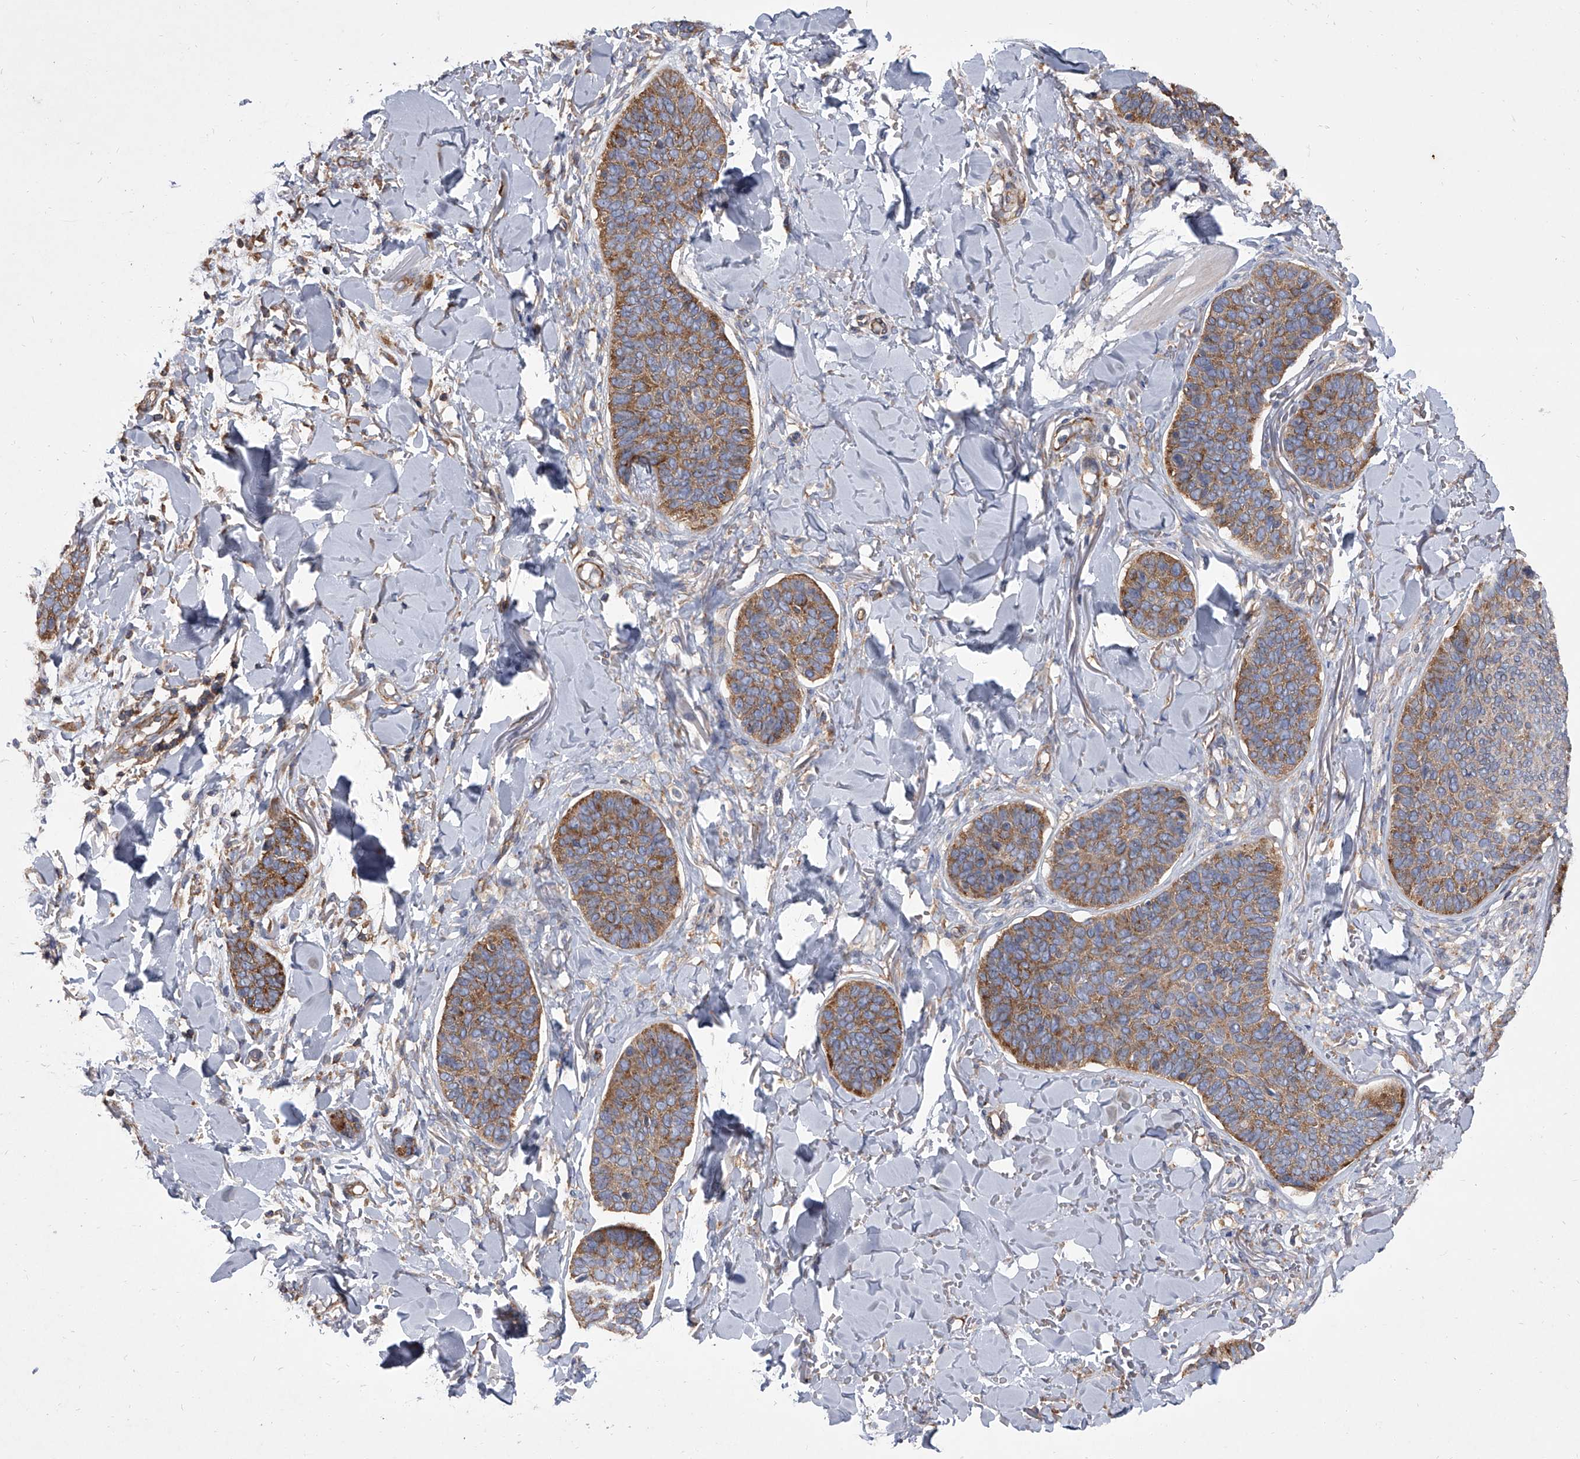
{"staining": {"intensity": "moderate", "quantity": ">75%", "location": "cytoplasmic/membranous"}, "tissue": "skin cancer", "cell_type": "Tumor cells", "image_type": "cancer", "snomed": [{"axis": "morphology", "description": "Basal cell carcinoma"}, {"axis": "topography", "description": "Skin"}], "caption": "Immunohistochemical staining of skin cancer reveals medium levels of moderate cytoplasmic/membranous protein staining in approximately >75% of tumor cells.", "gene": "EIF2S2", "patient": {"sex": "male", "age": 85}}